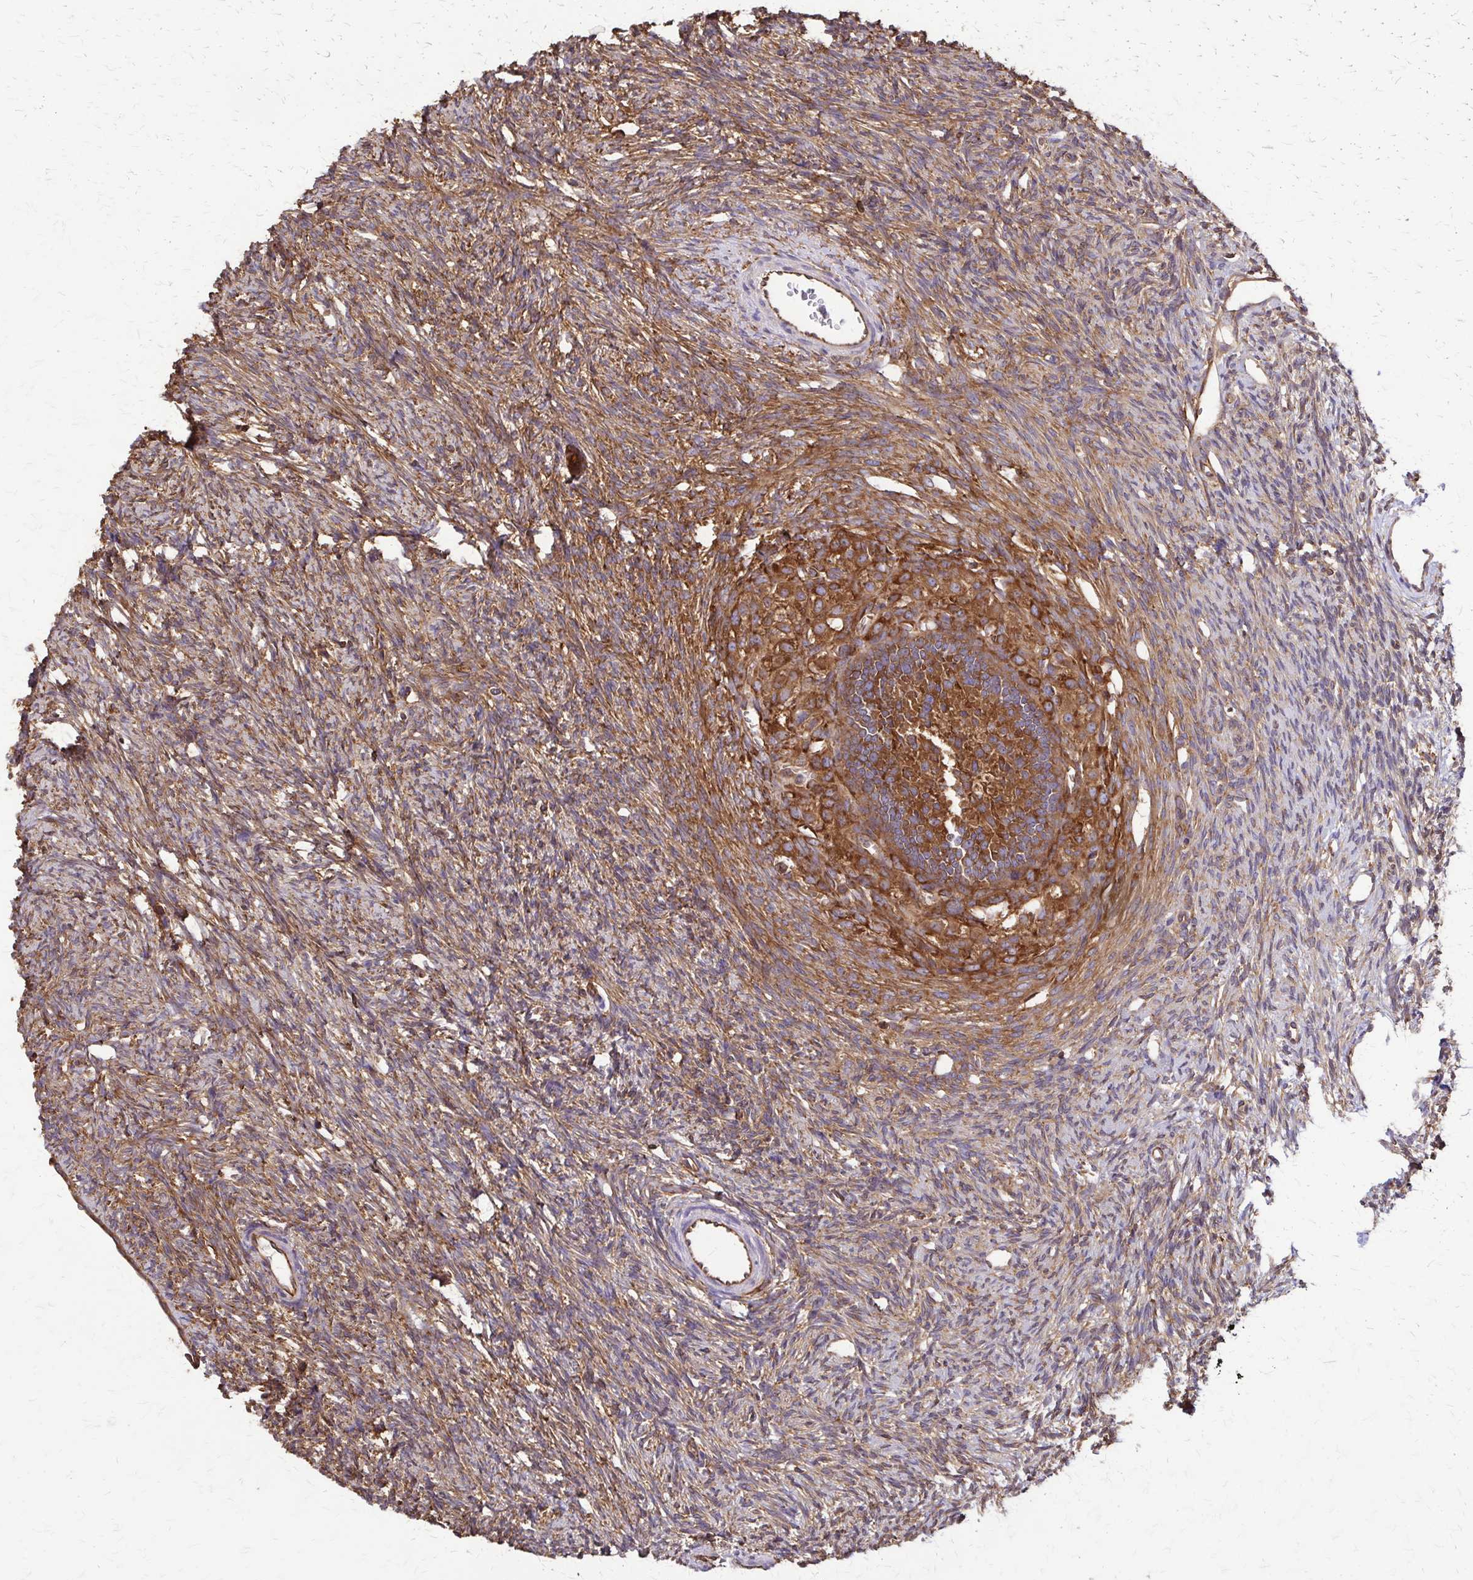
{"staining": {"intensity": "strong", "quantity": ">75%", "location": "cytoplasmic/membranous"}, "tissue": "ovary", "cell_type": "Follicle cells", "image_type": "normal", "snomed": [{"axis": "morphology", "description": "Normal tissue, NOS"}, {"axis": "topography", "description": "Ovary"}], "caption": "The immunohistochemical stain shows strong cytoplasmic/membranous staining in follicle cells of unremarkable ovary. The staining was performed using DAB (3,3'-diaminobenzidine) to visualize the protein expression in brown, while the nuclei were stained in blue with hematoxylin (Magnification: 20x).", "gene": "EEF2", "patient": {"sex": "female", "age": 33}}